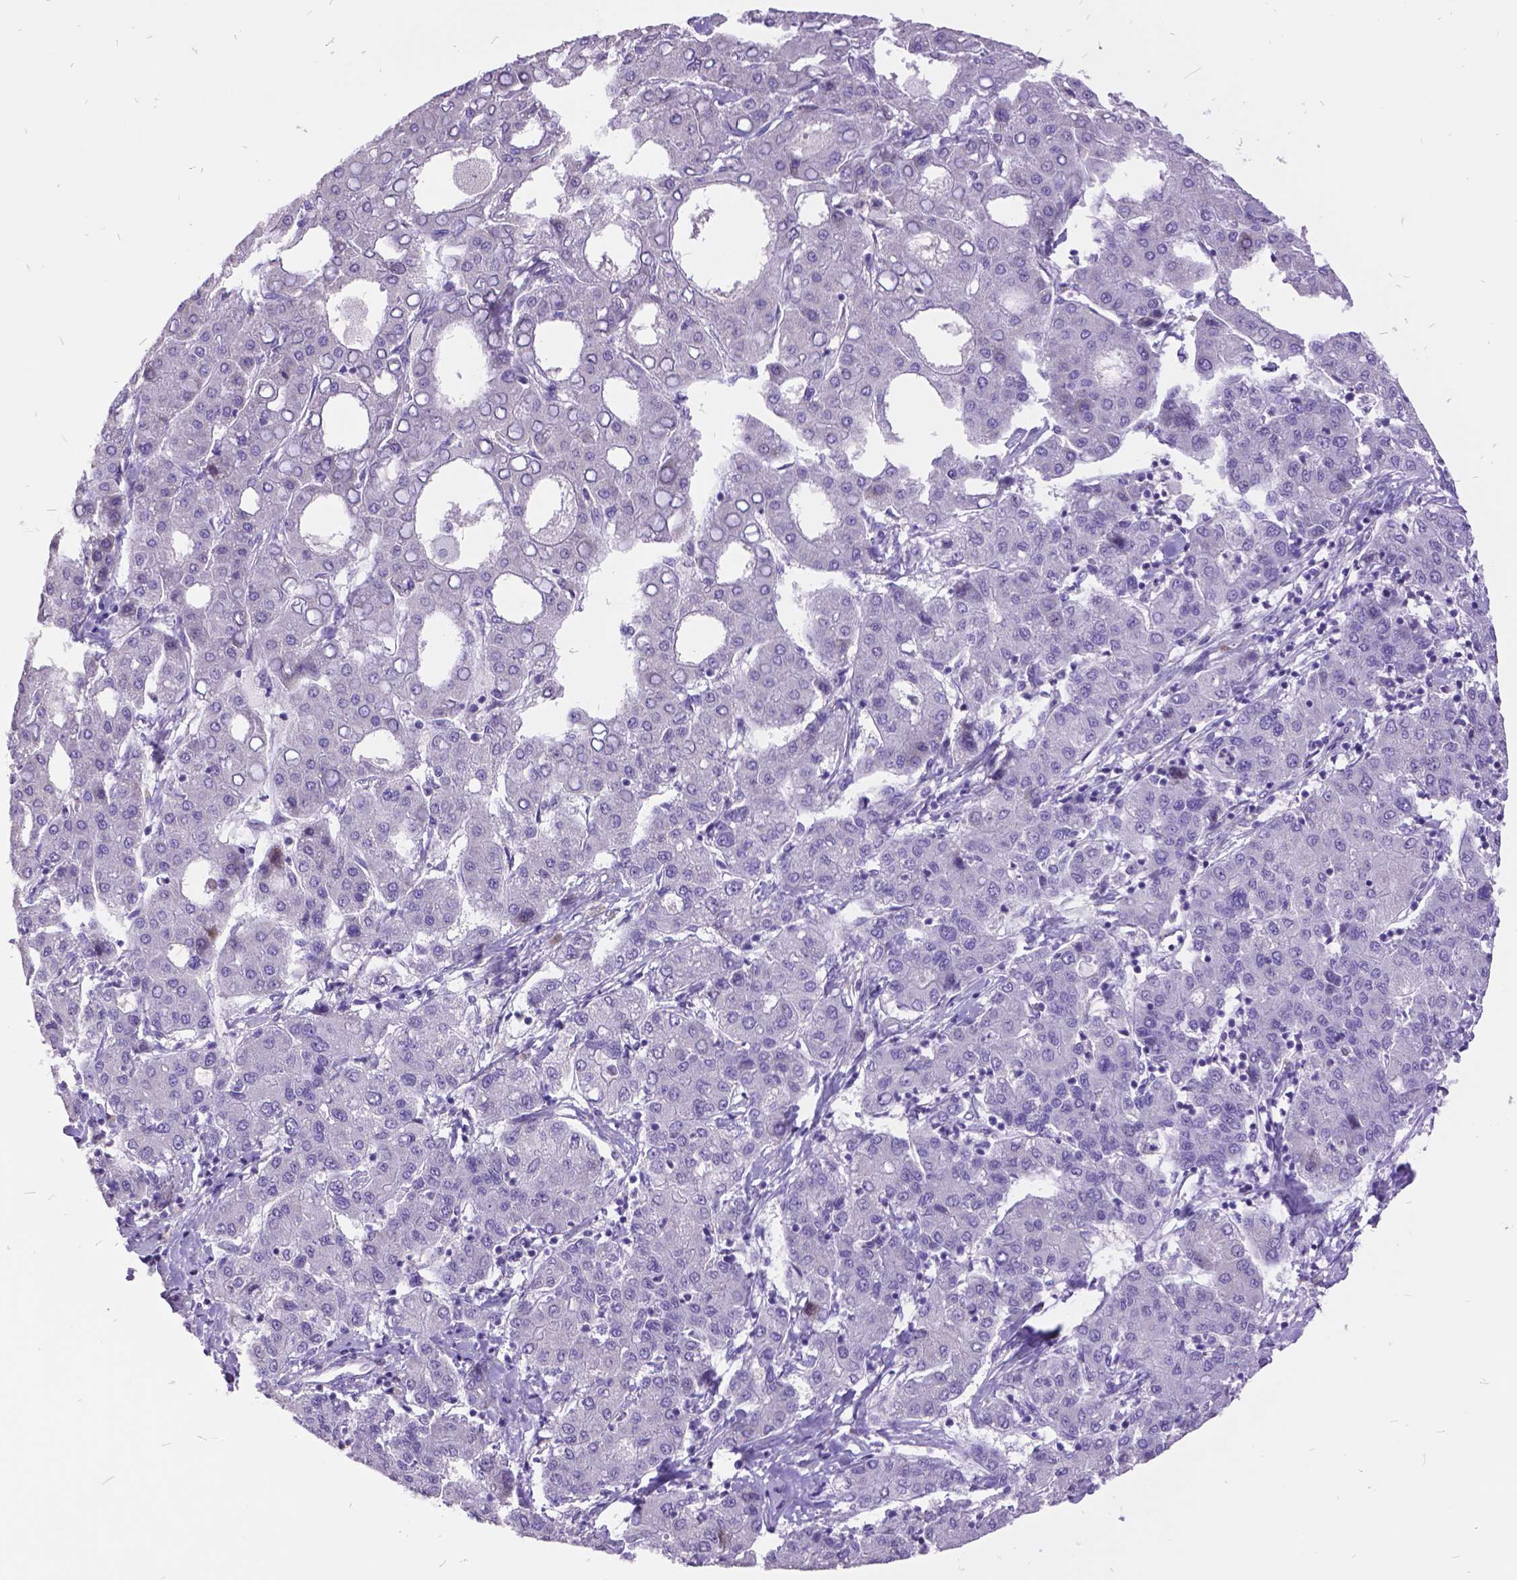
{"staining": {"intensity": "negative", "quantity": "none", "location": "none"}, "tissue": "liver cancer", "cell_type": "Tumor cells", "image_type": "cancer", "snomed": [{"axis": "morphology", "description": "Carcinoma, Hepatocellular, NOS"}, {"axis": "topography", "description": "Liver"}], "caption": "Immunohistochemistry histopathology image of hepatocellular carcinoma (liver) stained for a protein (brown), which exhibits no staining in tumor cells. The staining is performed using DAB (3,3'-diaminobenzidine) brown chromogen with nuclei counter-stained in using hematoxylin.", "gene": "ITGB6", "patient": {"sex": "male", "age": 65}}